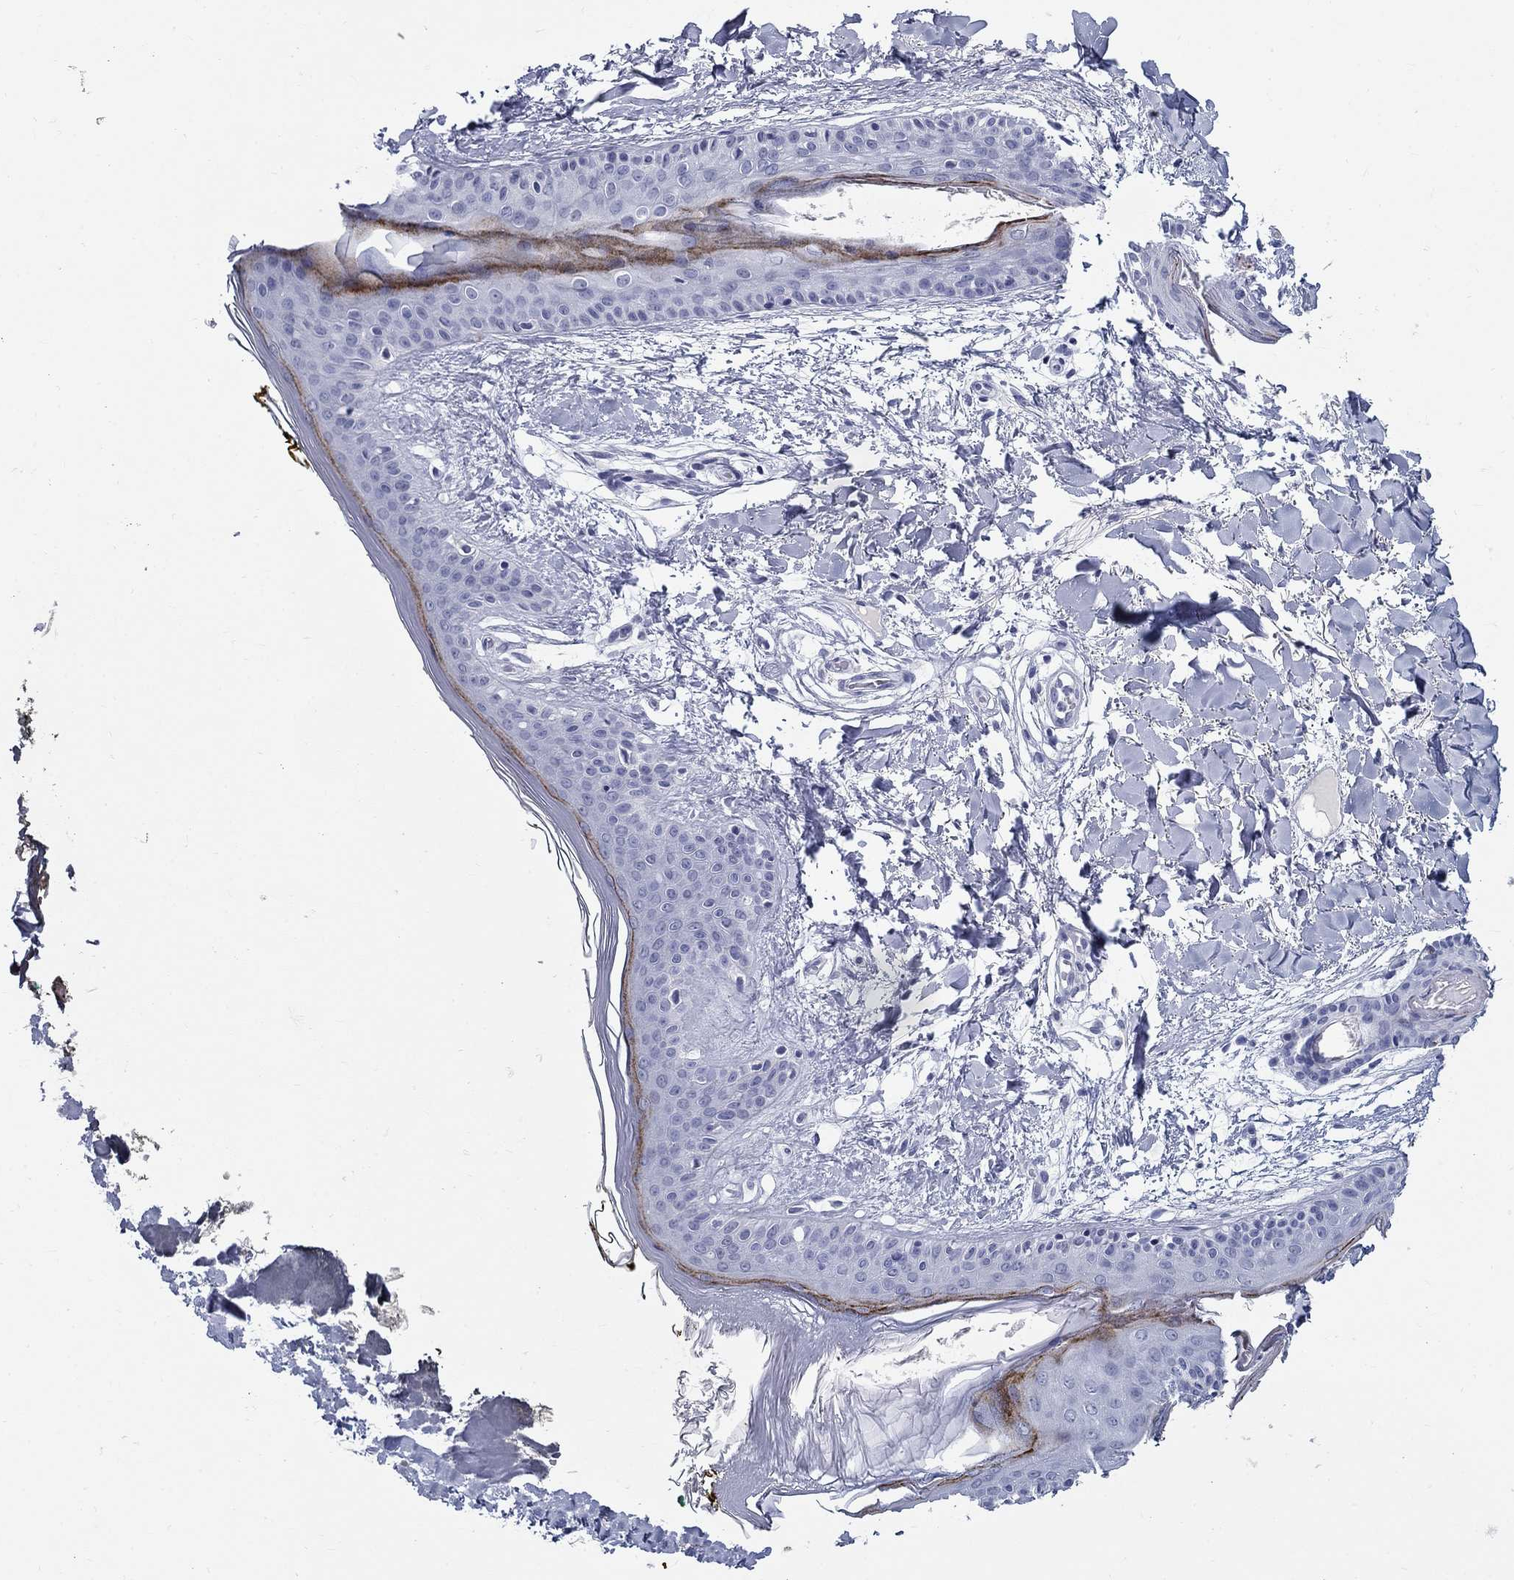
{"staining": {"intensity": "negative", "quantity": "none", "location": "none"}, "tissue": "skin", "cell_type": "Fibroblasts", "image_type": "normal", "snomed": [{"axis": "morphology", "description": "Normal tissue, NOS"}, {"axis": "topography", "description": "Skin"}], "caption": "Fibroblasts show no significant staining in unremarkable skin.", "gene": "C4orf19", "patient": {"sex": "female", "age": 34}}